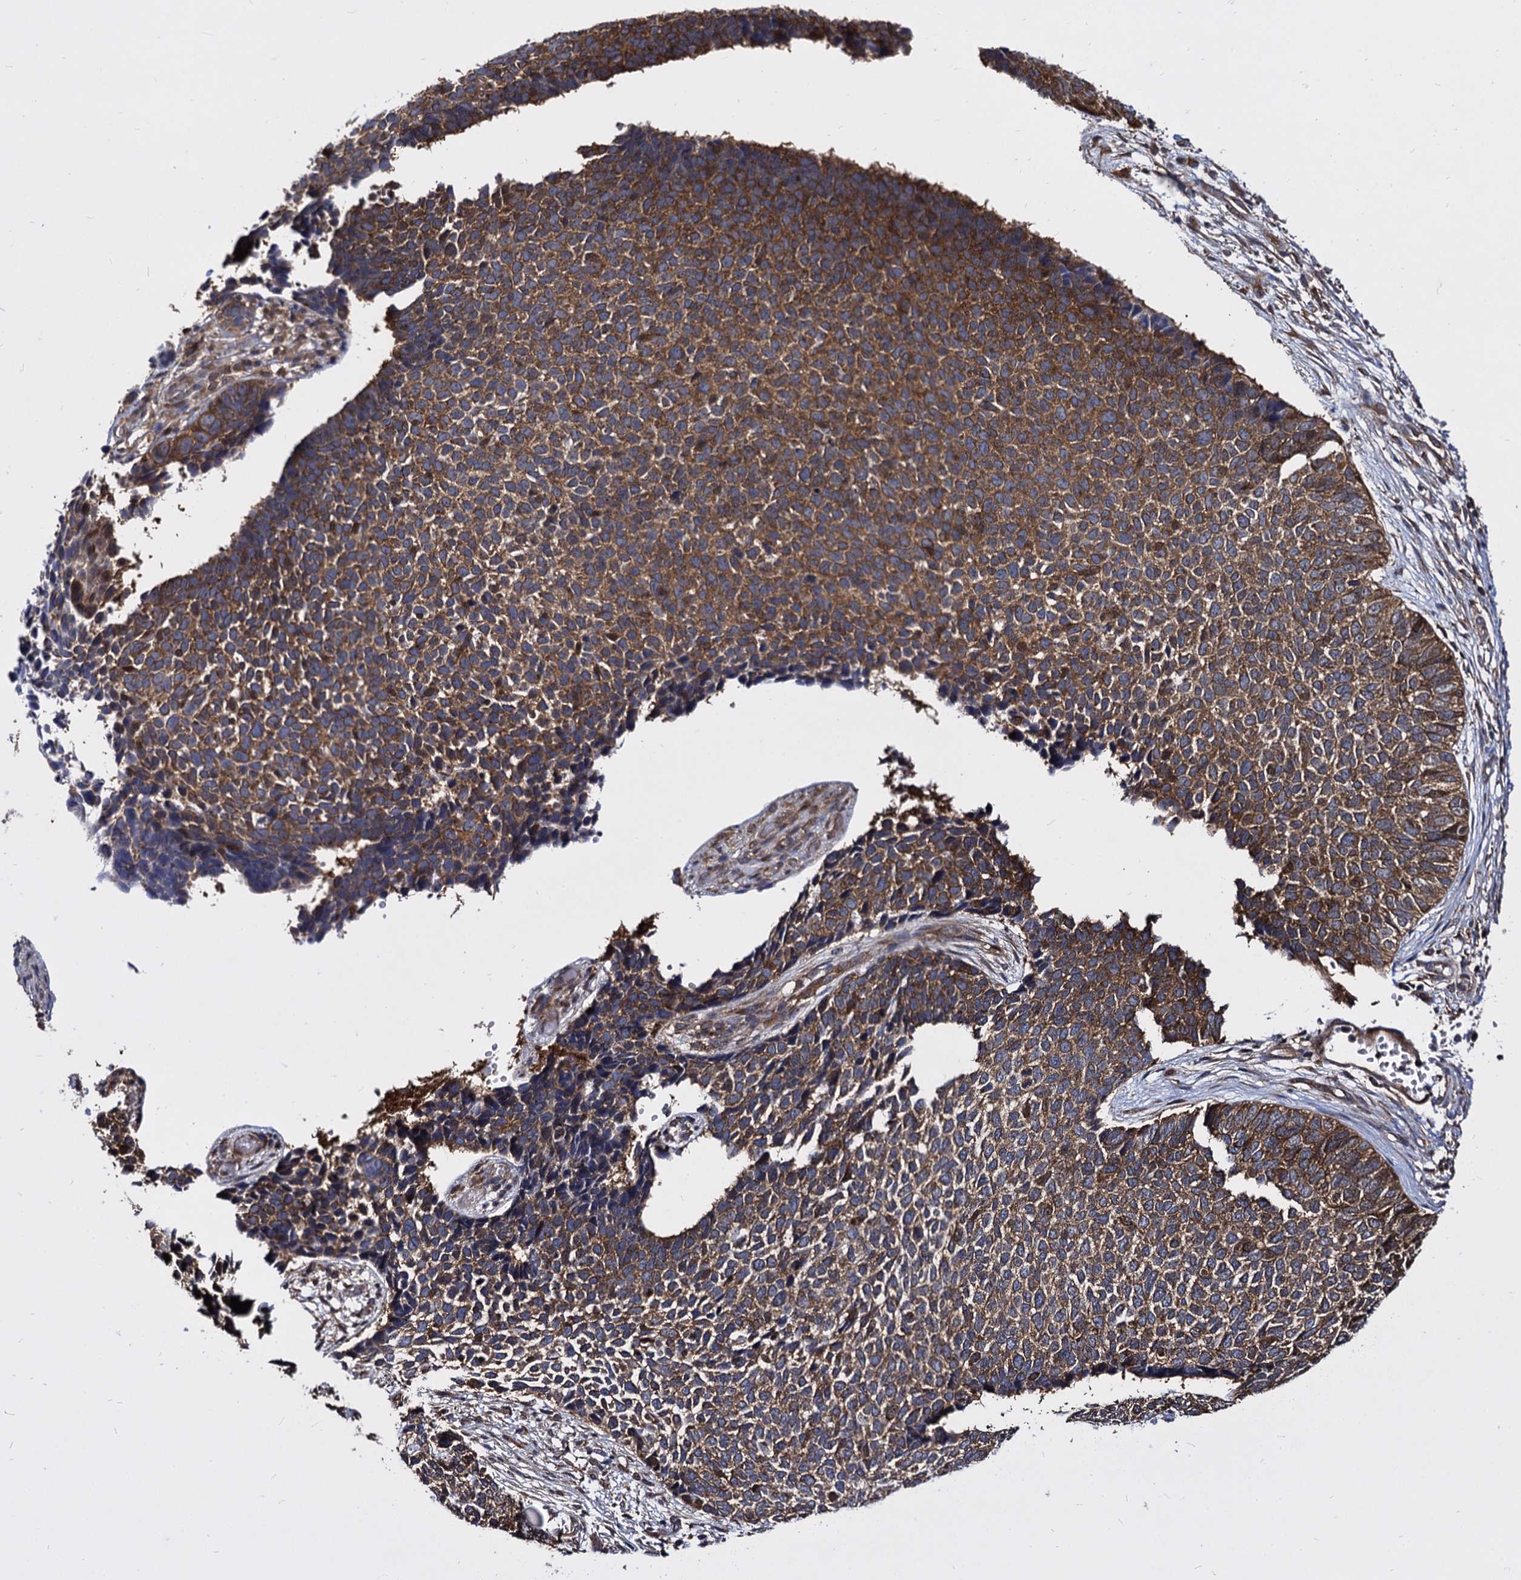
{"staining": {"intensity": "moderate", "quantity": ">75%", "location": "cytoplasmic/membranous"}, "tissue": "skin cancer", "cell_type": "Tumor cells", "image_type": "cancer", "snomed": [{"axis": "morphology", "description": "Basal cell carcinoma"}, {"axis": "topography", "description": "Skin"}], "caption": "Immunohistochemical staining of basal cell carcinoma (skin) exhibits moderate cytoplasmic/membranous protein staining in approximately >75% of tumor cells. (IHC, brightfield microscopy, high magnification).", "gene": "NME1", "patient": {"sex": "female", "age": 84}}